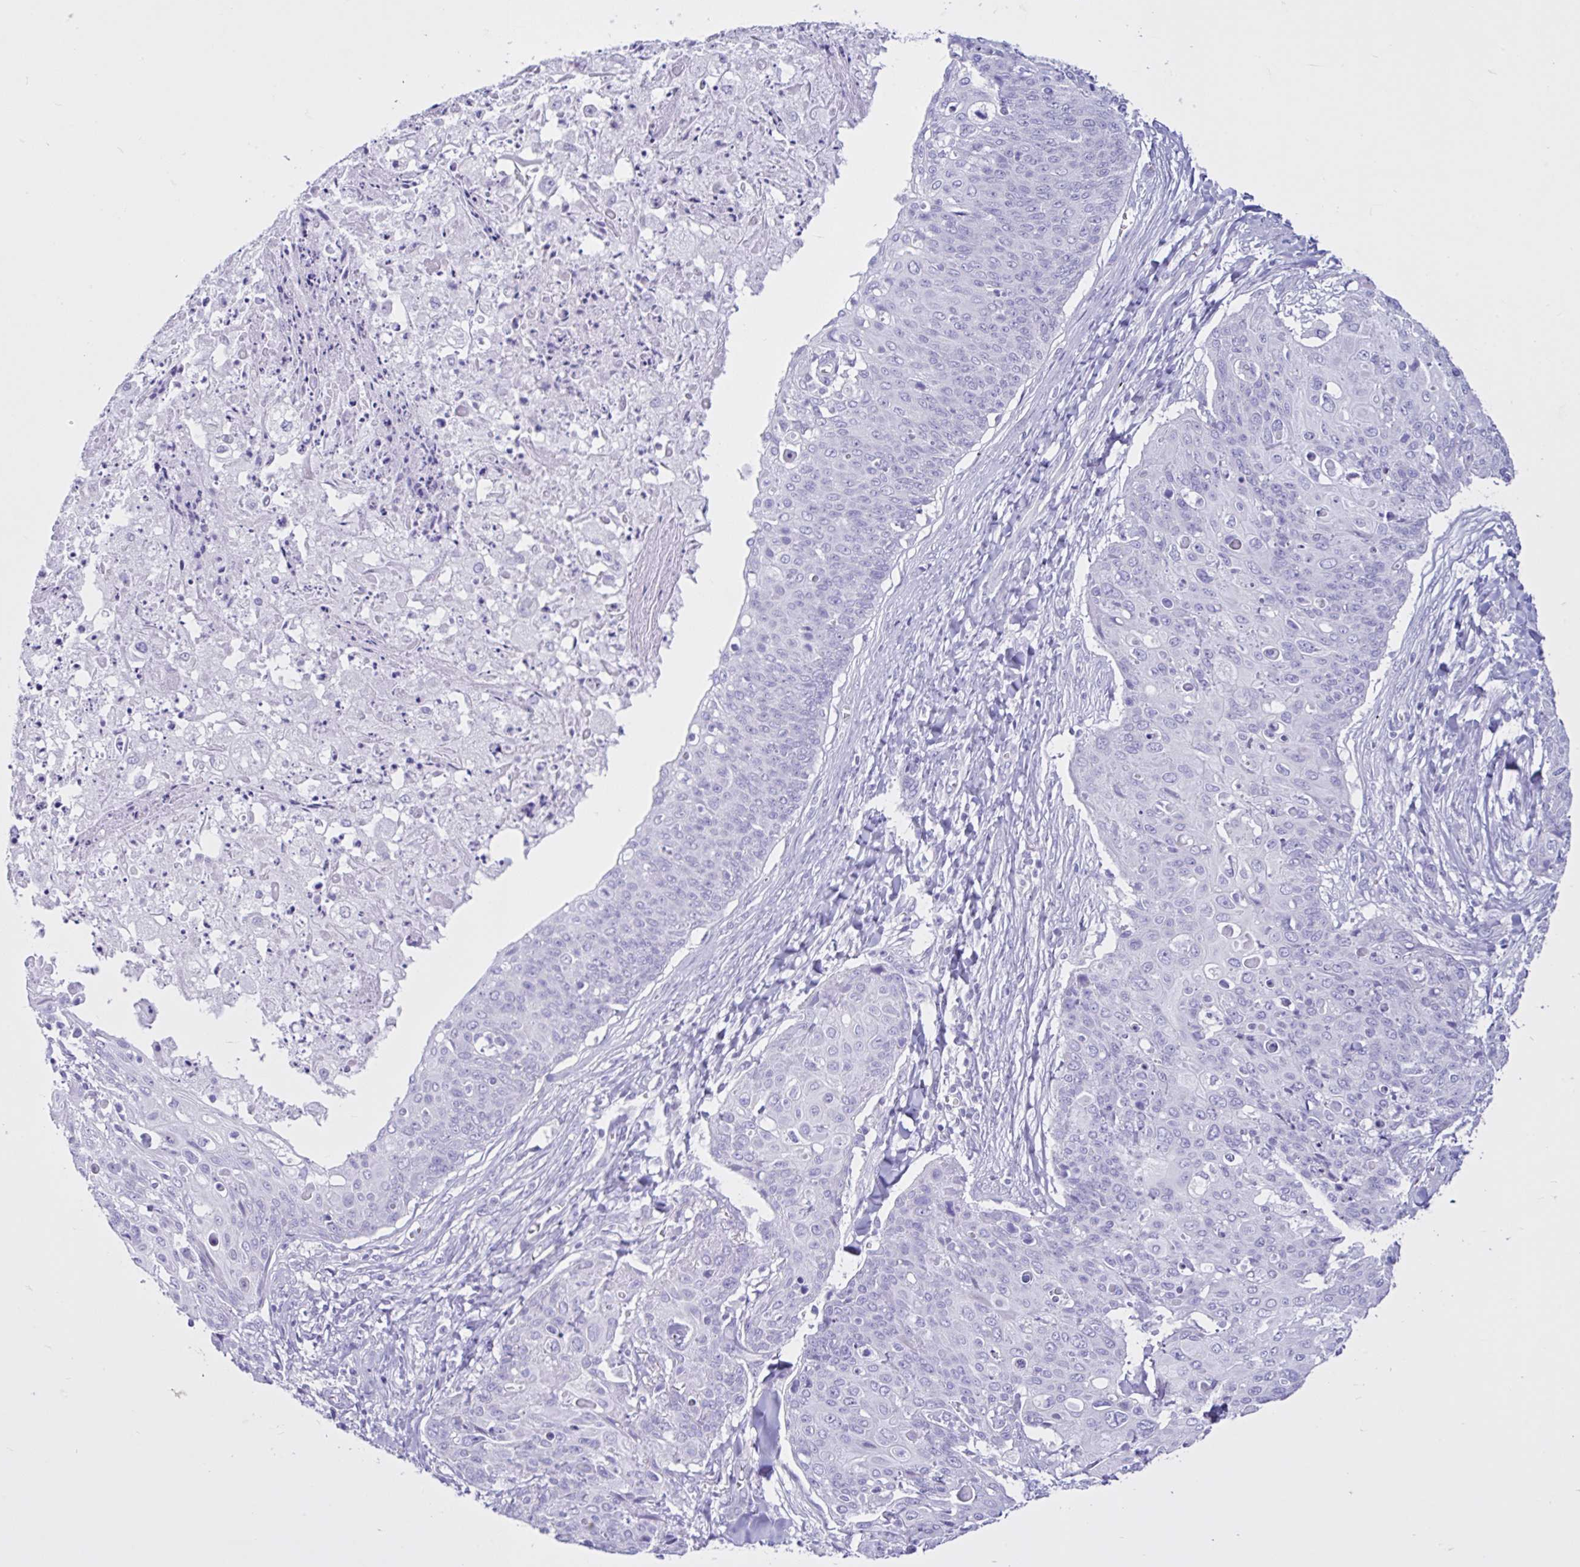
{"staining": {"intensity": "negative", "quantity": "none", "location": "none"}, "tissue": "skin cancer", "cell_type": "Tumor cells", "image_type": "cancer", "snomed": [{"axis": "morphology", "description": "Squamous cell carcinoma, NOS"}, {"axis": "topography", "description": "Skin"}, {"axis": "topography", "description": "Vulva"}], "caption": "A photomicrograph of human skin squamous cell carcinoma is negative for staining in tumor cells.", "gene": "CYP19A1", "patient": {"sex": "female", "age": 85}}